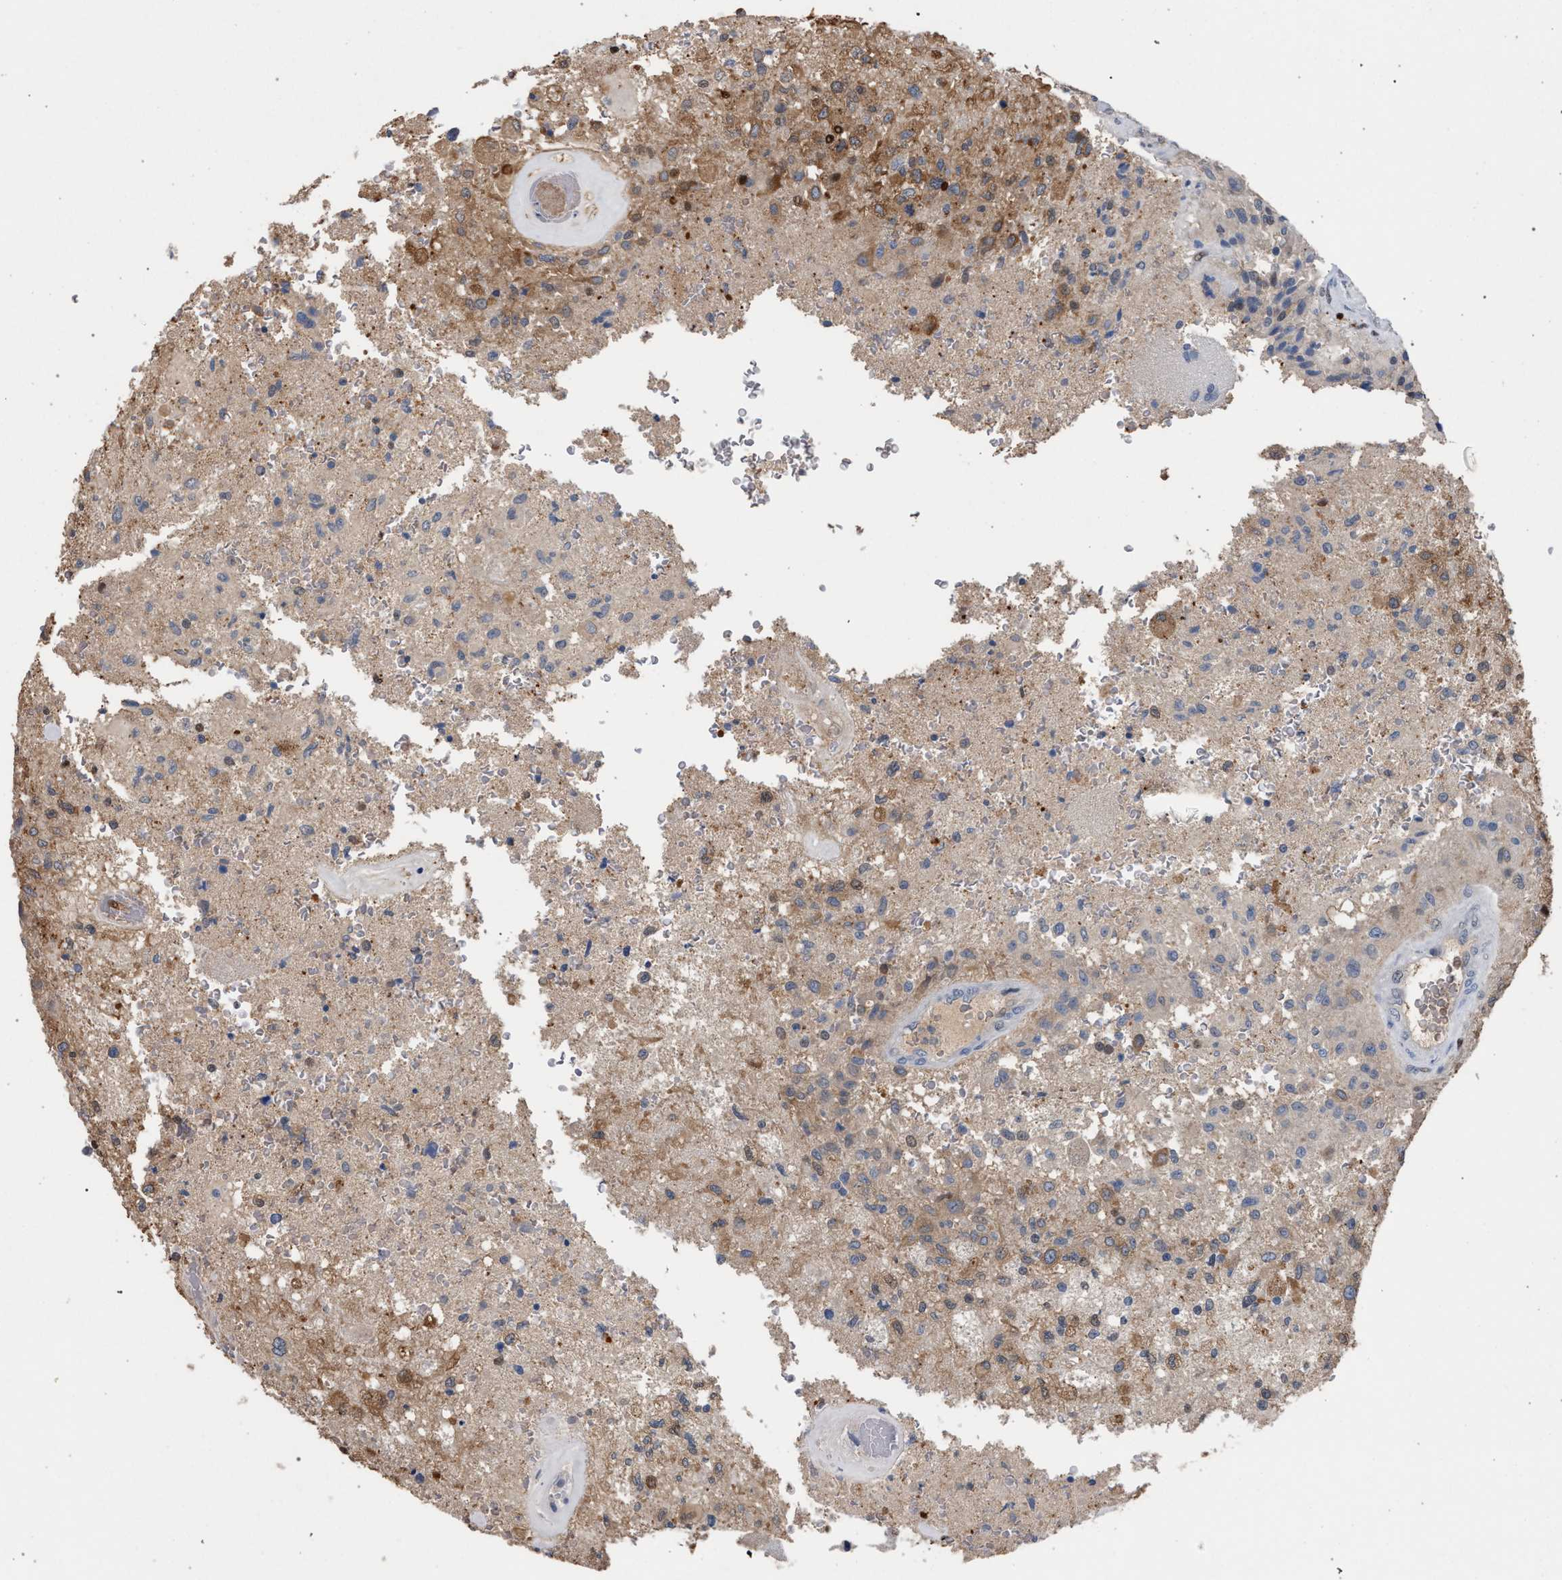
{"staining": {"intensity": "moderate", "quantity": "25%-75%", "location": "cytoplasmic/membranous"}, "tissue": "glioma", "cell_type": "Tumor cells", "image_type": "cancer", "snomed": [{"axis": "morphology", "description": "Normal tissue, NOS"}, {"axis": "morphology", "description": "Glioma, malignant, High grade"}, {"axis": "topography", "description": "Cerebral cortex"}], "caption": "Immunohistochemistry photomicrograph of human glioma stained for a protein (brown), which demonstrates medium levels of moderate cytoplasmic/membranous expression in approximately 25%-75% of tumor cells.", "gene": "TECPR1", "patient": {"sex": "male", "age": 77}}